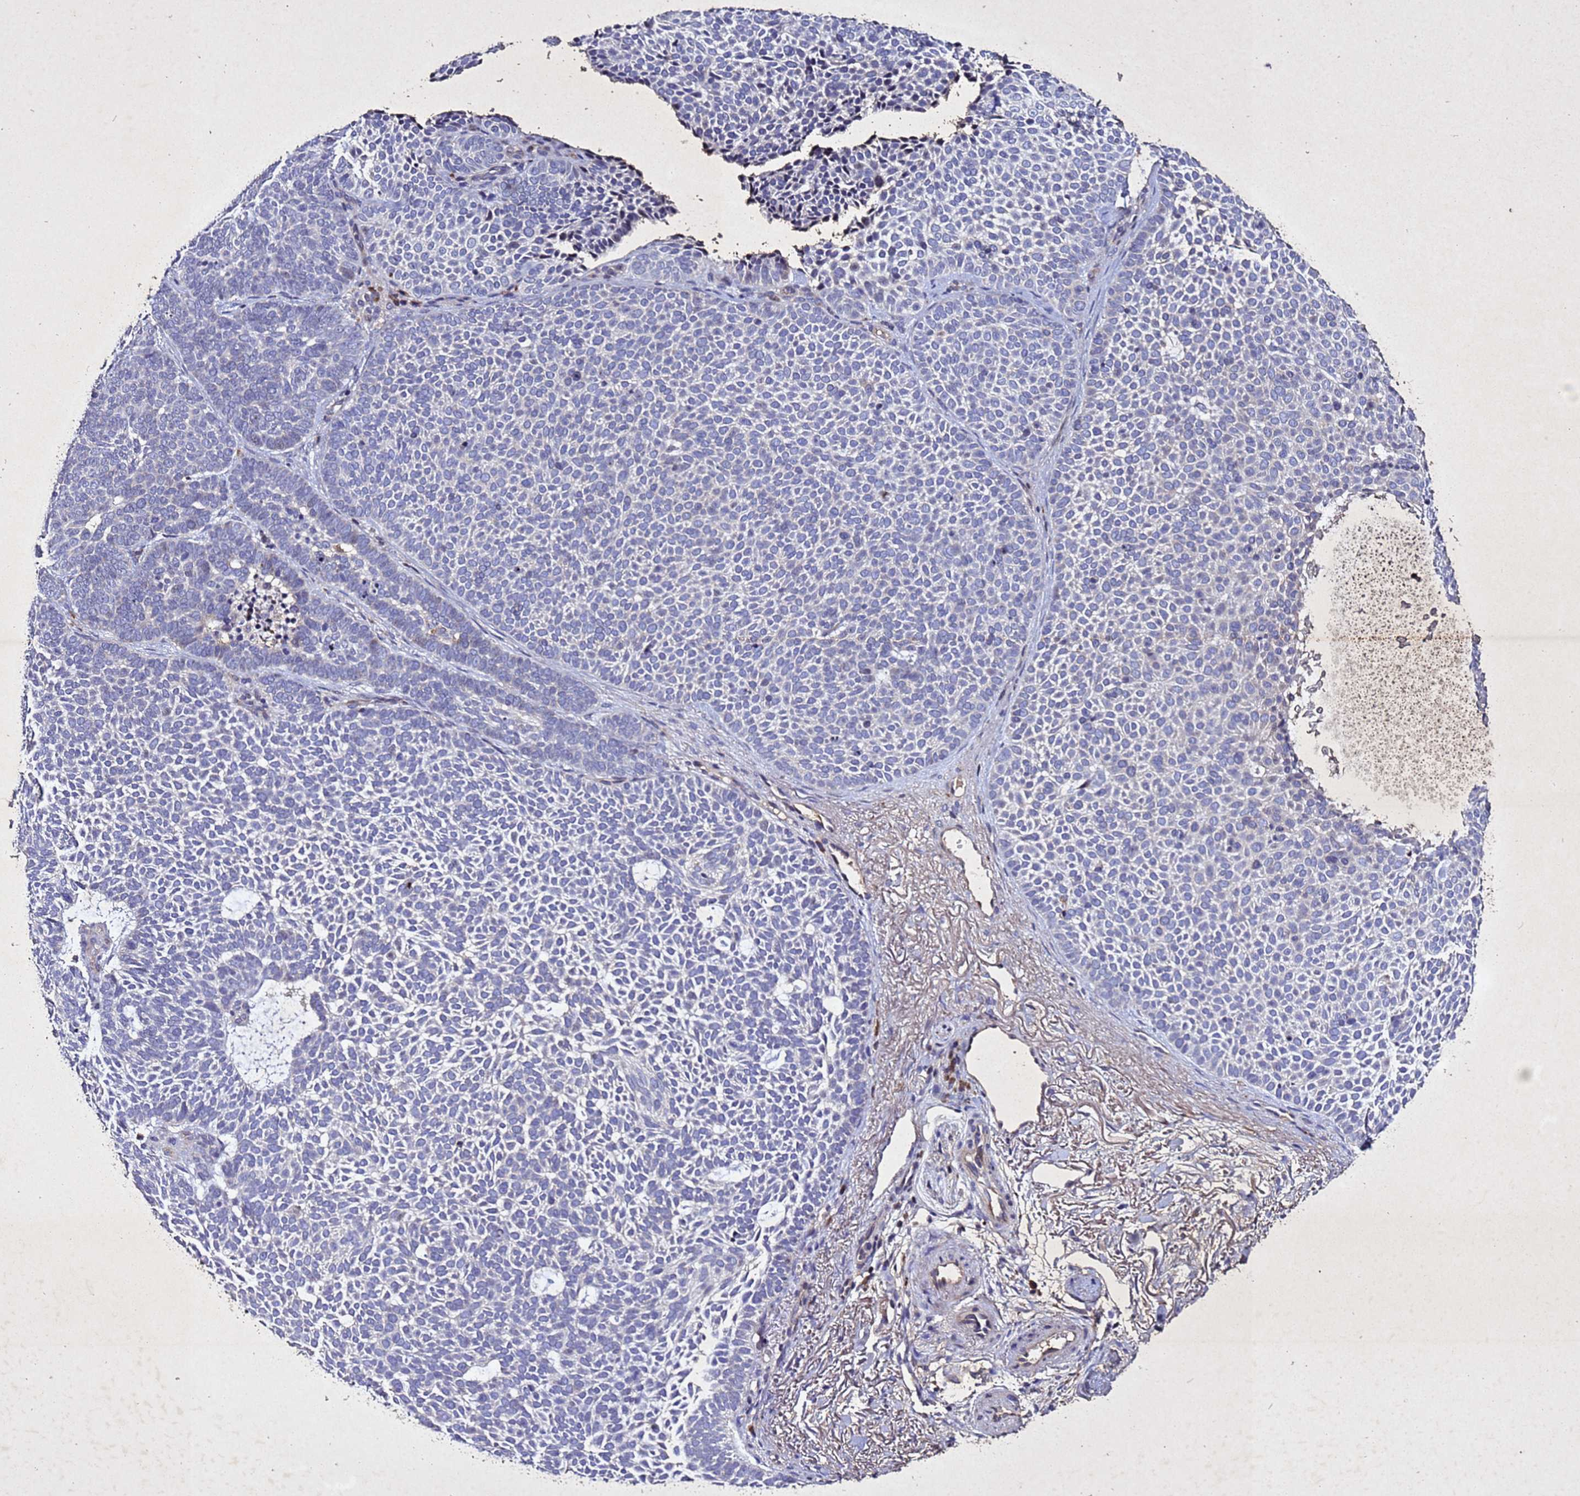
{"staining": {"intensity": "negative", "quantity": "none", "location": "none"}, "tissue": "skin cancer", "cell_type": "Tumor cells", "image_type": "cancer", "snomed": [{"axis": "morphology", "description": "Basal cell carcinoma"}, {"axis": "topography", "description": "Skin"}], "caption": "Micrograph shows no protein positivity in tumor cells of skin basal cell carcinoma tissue.", "gene": "SV2B", "patient": {"sex": "female", "age": 77}}